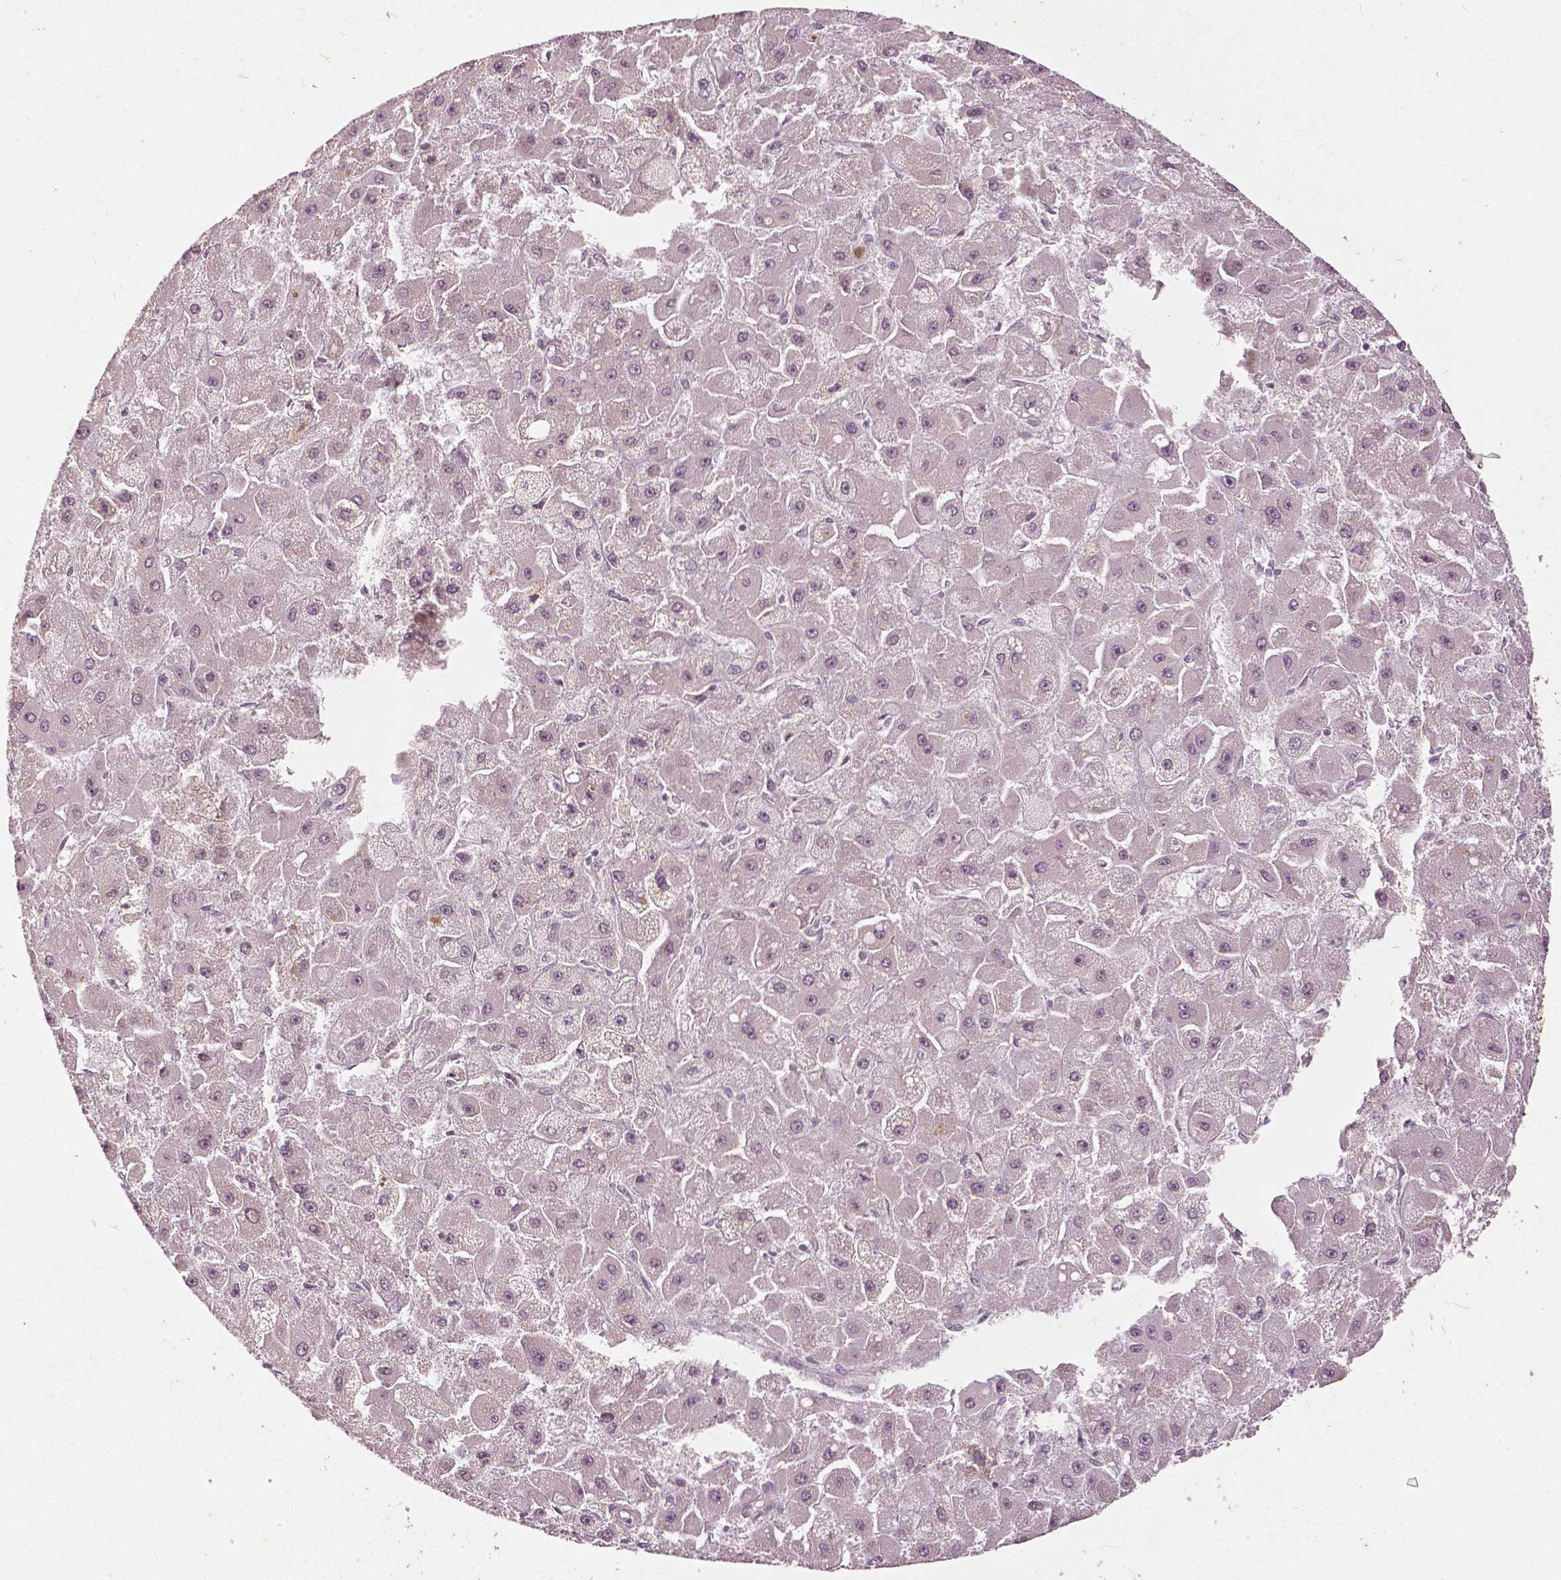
{"staining": {"intensity": "weak", "quantity": "<25%", "location": "nuclear"}, "tissue": "liver cancer", "cell_type": "Tumor cells", "image_type": "cancer", "snomed": [{"axis": "morphology", "description": "Carcinoma, Hepatocellular, NOS"}, {"axis": "topography", "description": "Liver"}], "caption": "High power microscopy micrograph of an IHC histopathology image of liver hepatocellular carcinoma, revealing no significant staining in tumor cells. (DAB immunohistochemistry visualized using brightfield microscopy, high magnification).", "gene": "ANGPTL4", "patient": {"sex": "female", "age": 25}}